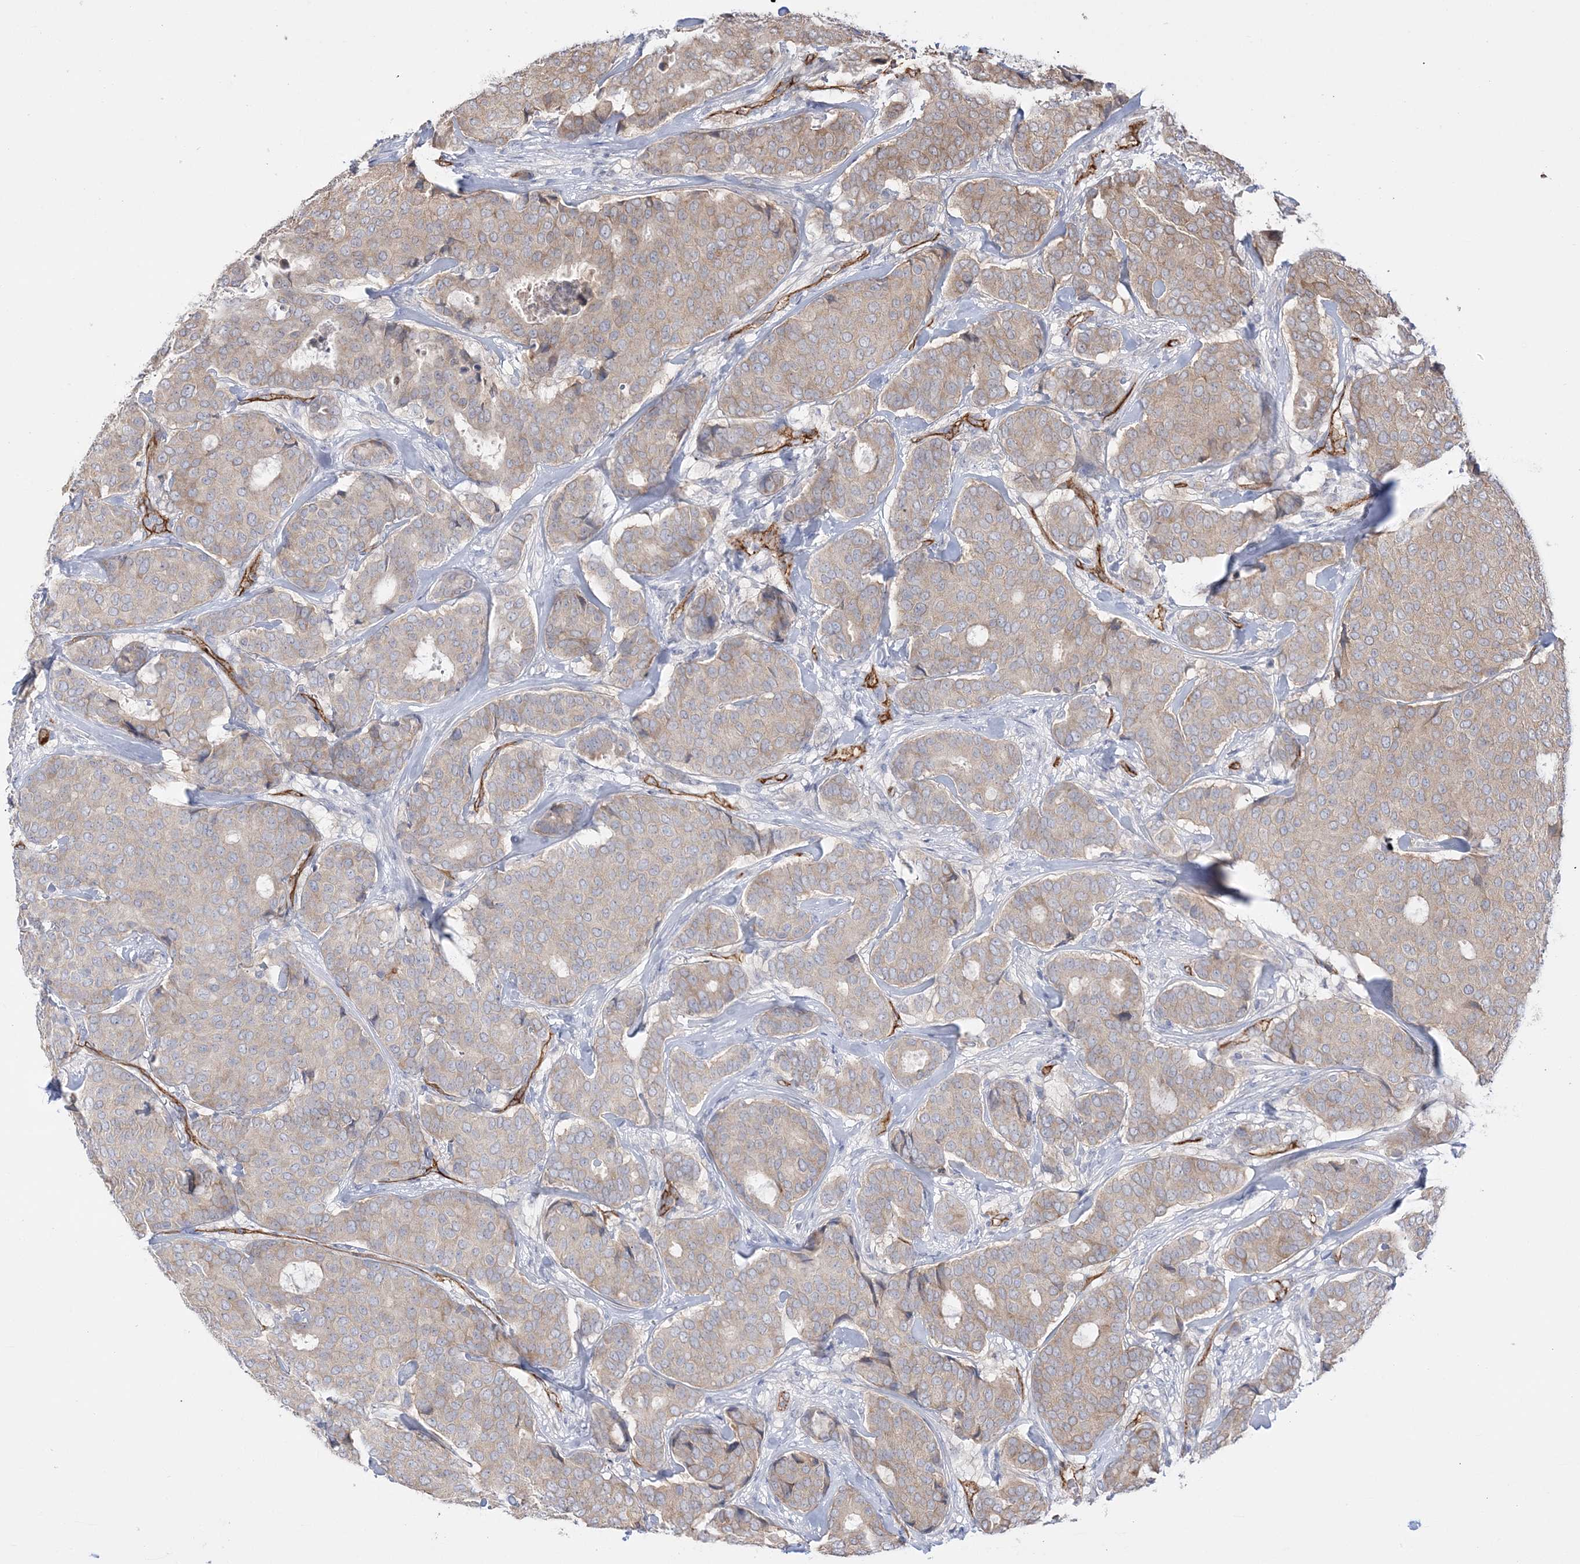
{"staining": {"intensity": "weak", "quantity": ">75%", "location": "cytoplasmic/membranous"}, "tissue": "breast cancer", "cell_type": "Tumor cells", "image_type": "cancer", "snomed": [{"axis": "morphology", "description": "Duct carcinoma"}, {"axis": "topography", "description": "Breast"}], "caption": "Immunohistochemistry of human breast cancer (intraductal carcinoma) shows low levels of weak cytoplasmic/membranous expression in approximately >75% of tumor cells.", "gene": "FARSB", "patient": {"sex": "female", "age": 75}}